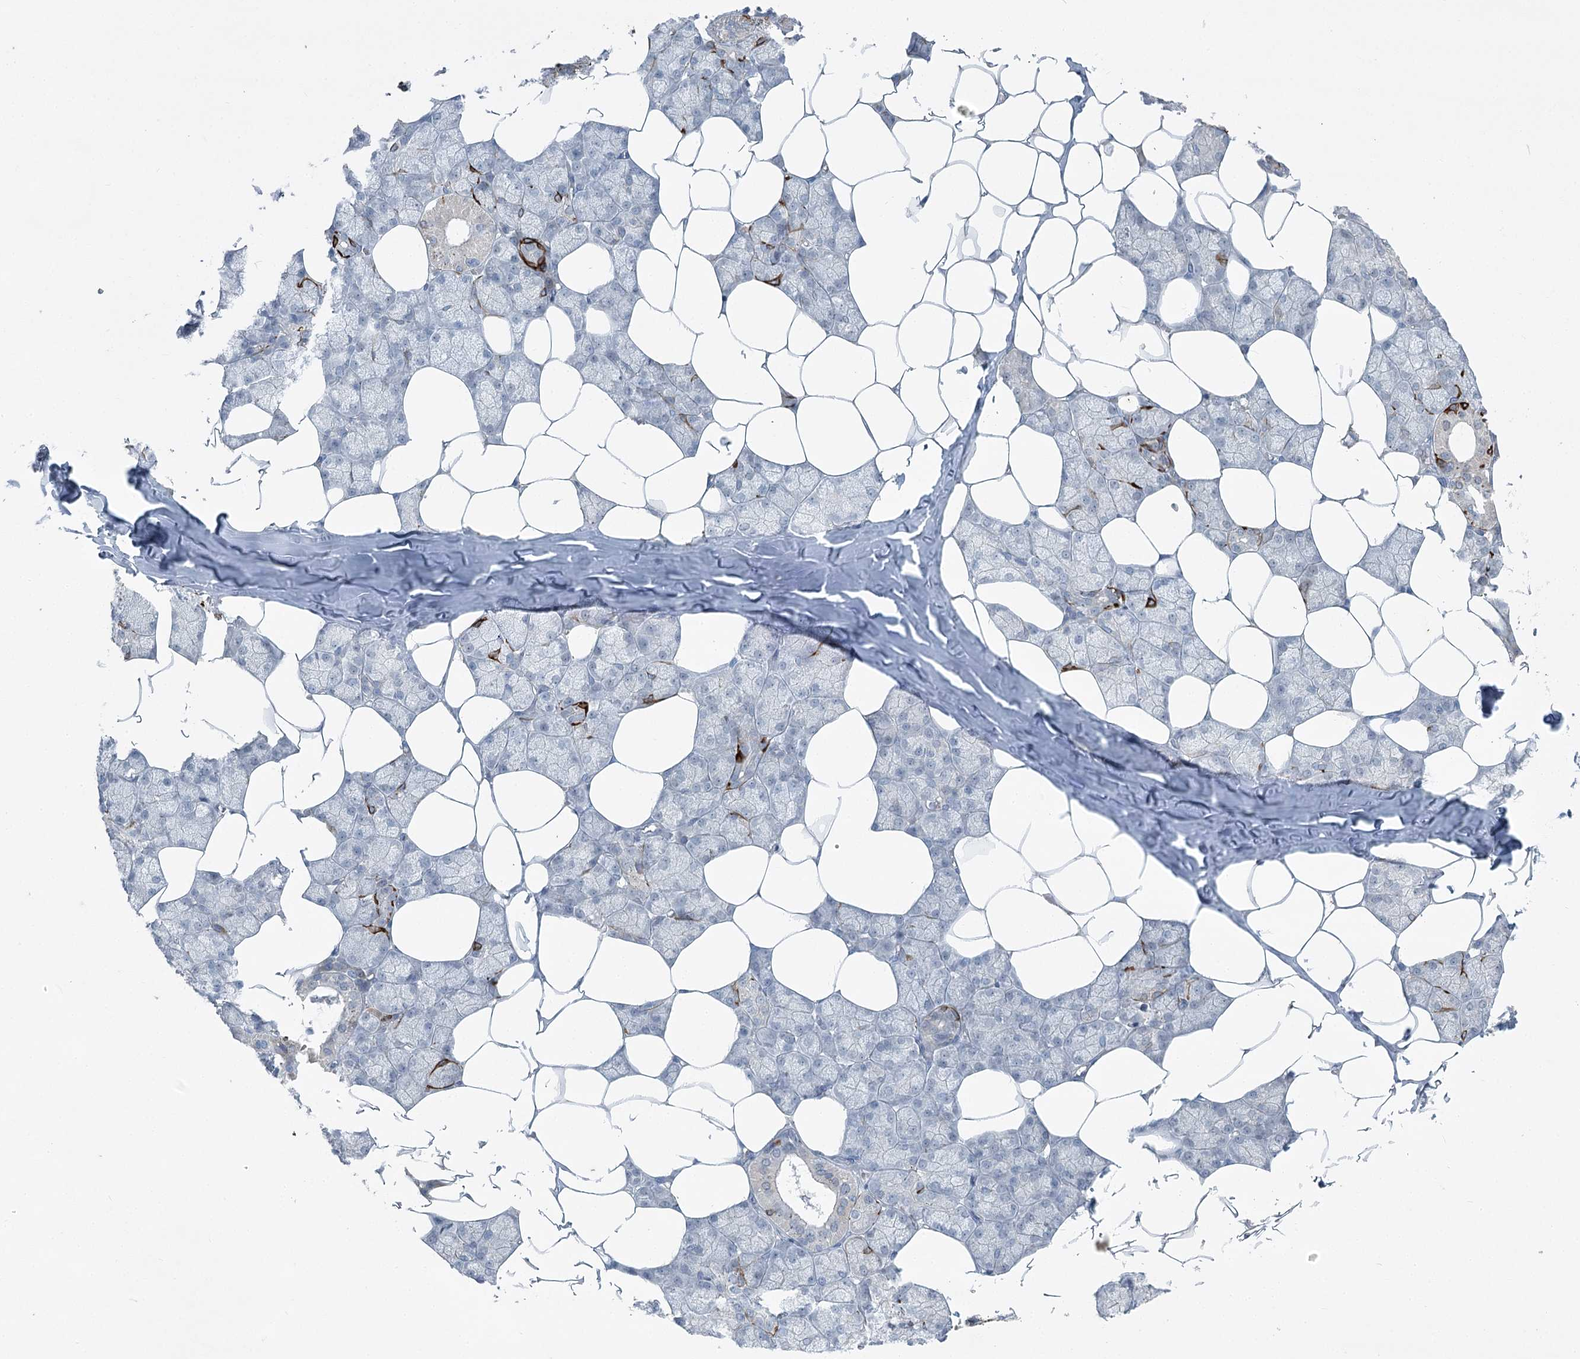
{"staining": {"intensity": "moderate", "quantity": "<25%", "location": "cytoplasmic/membranous"}, "tissue": "salivary gland", "cell_type": "Glandular cells", "image_type": "normal", "snomed": [{"axis": "morphology", "description": "Normal tissue, NOS"}, {"axis": "topography", "description": "Salivary gland"}], "caption": "Benign salivary gland displays moderate cytoplasmic/membranous staining in about <25% of glandular cells, visualized by immunohistochemistry. Nuclei are stained in blue.", "gene": "ABITRAM", "patient": {"sex": "male", "age": 62}}